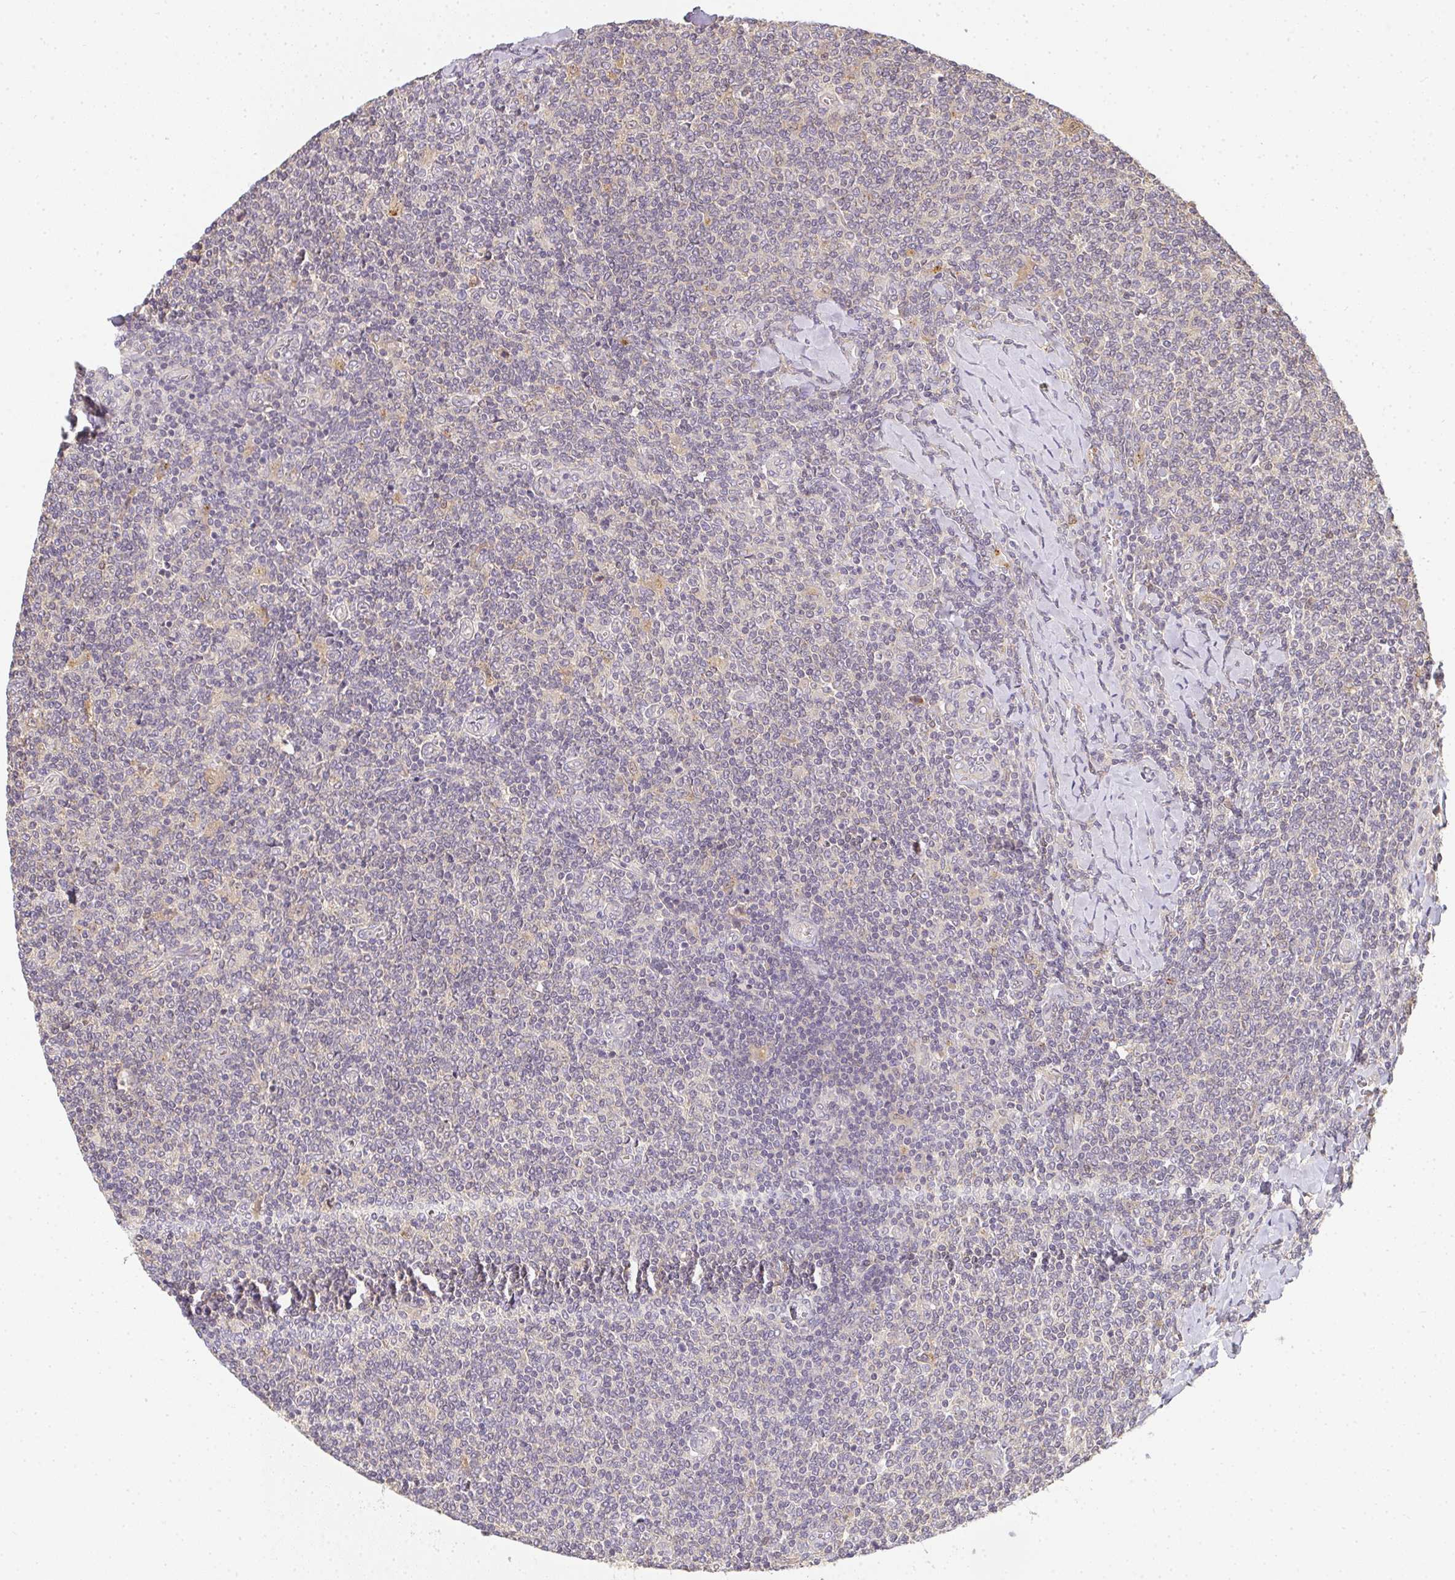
{"staining": {"intensity": "negative", "quantity": "none", "location": "none"}, "tissue": "lymphoma", "cell_type": "Tumor cells", "image_type": "cancer", "snomed": [{"axis": "morphology", "description": "Malignant lymphoma, non-Hodgkin's type, Low grade"}, {"axis": "topography", "description": "Lymph node"}], "caption": "This is an immunohistochemistry (IHC) image of human malignant lymphoma, non-Hodgkin's type (low-grade). There is no positivity in tumor cells.", "gene": "SLC35B3", "patient": {"sex": "male", "age": 52}}